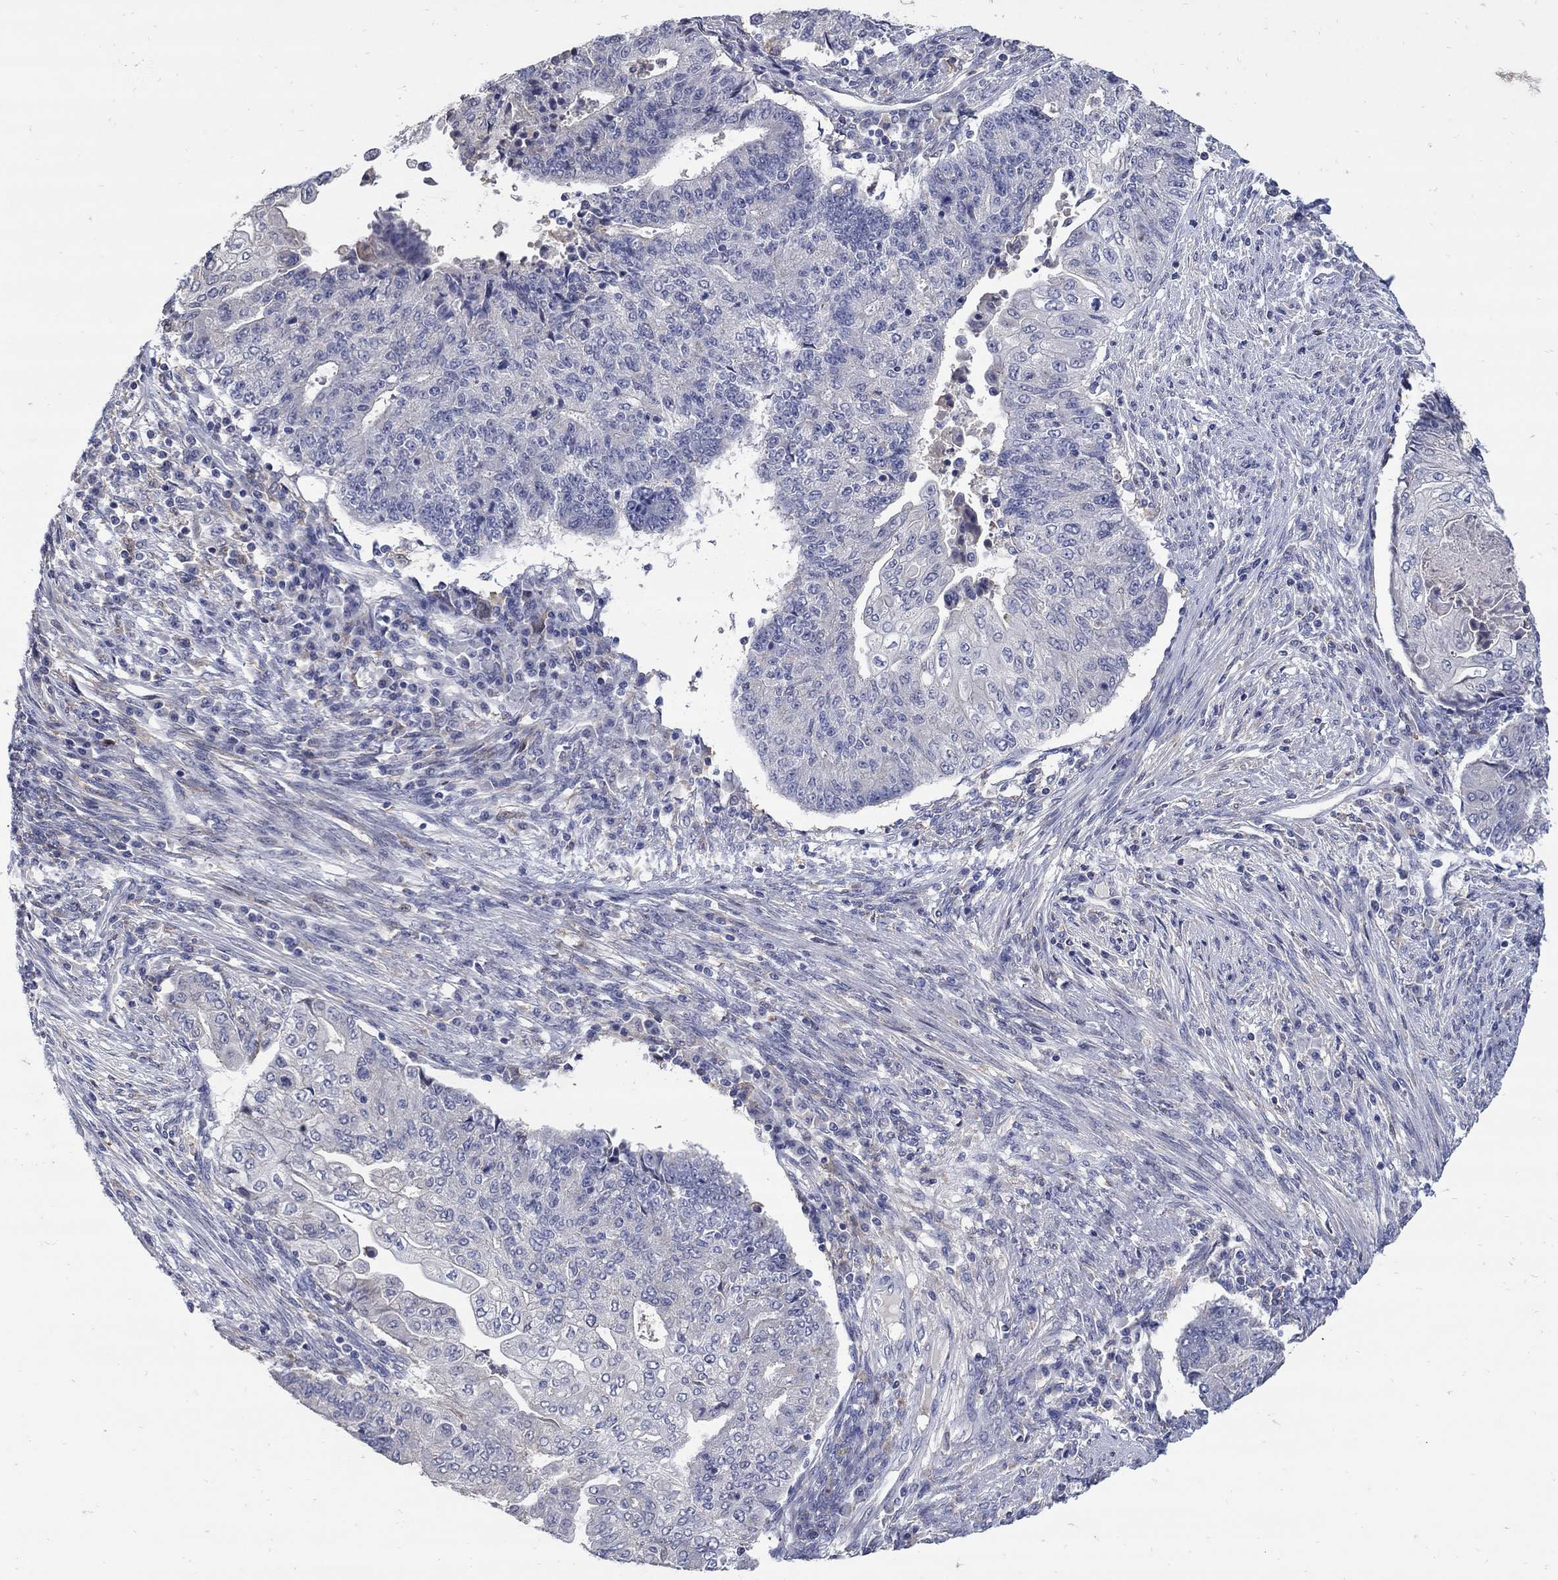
{"staining": {"intensity": "negative", "quantity": "none", "location": "none"}, "tissue": "endometrial cancer", "cell_type": "Tumor cells", "image_type": "cancer", "snomed": [{"axis": "morphology", "description": "Adenocarcinoma, NOS"}, {"axis": "topography", "description": "Uterus"}, {"axis": "topography", "description": "Endometrium"}], "caption": "High magnification brightfield microscopy of endometrial cancer stained with DAB (brown) and counterstained with hematoxylin (blue): tumor cells show no significant staining.", "gene": "CETN1", "patient": {"sex": "female", "age": 54}}